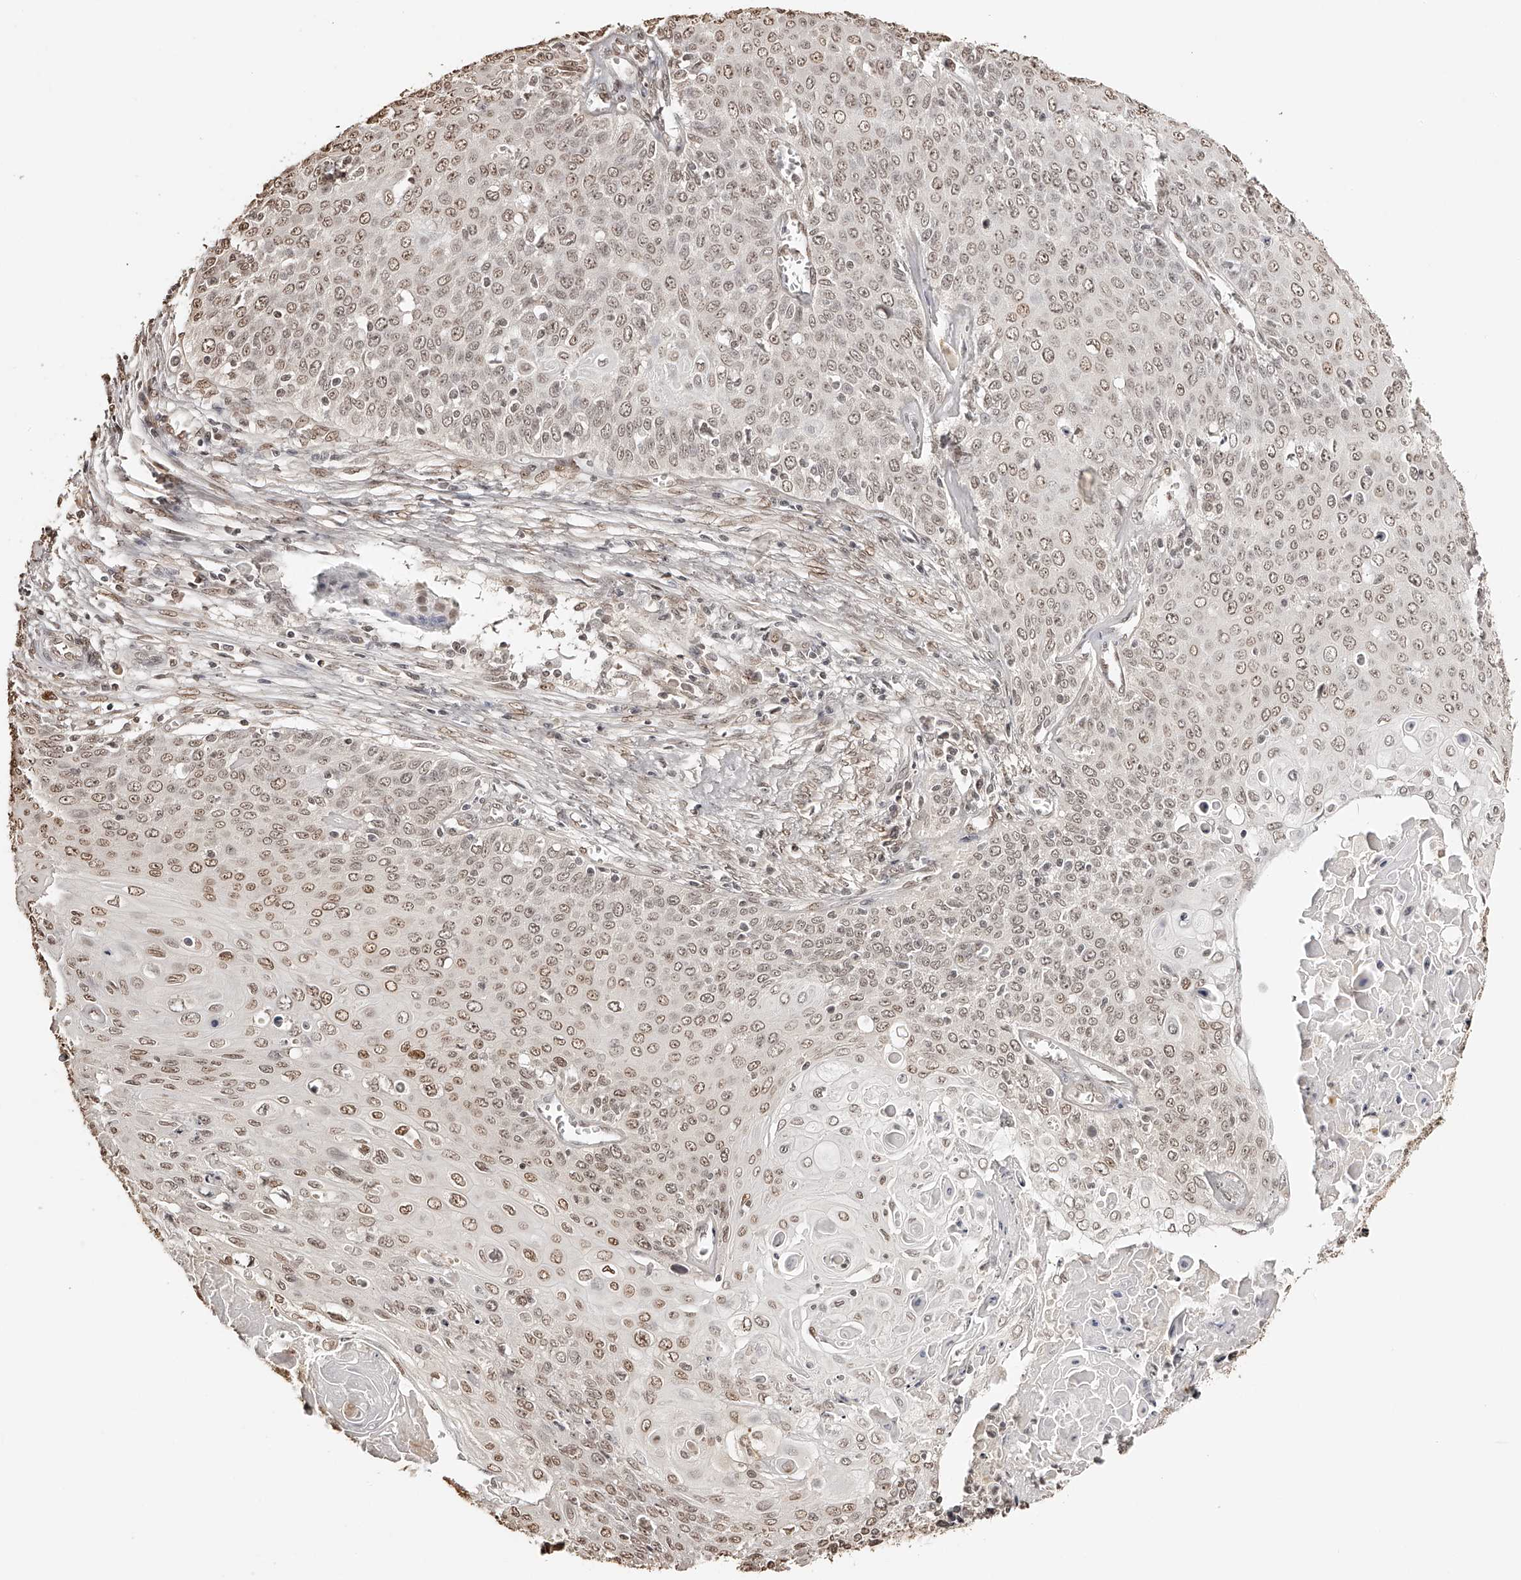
{"staining": {"intensity": "moderate", "quantity": ">75%", "location": "nuclear"}, "tissue": "cervical cancer", "cell_type": "Tumor cells", "image_type": "cancer", "snomed": [{"axis": "morphology", "description": "Squamous cell carcinoma, NOS"}, {"axis": "topography", "description": "Cervix"}], "caption": "Immunohistochemical staining of cervical squamous cell carcinoma shows medium levels of moderate nuclear staining in approximately >75% of tumor cells. The staining was performed using DAB (3,3'-diaminobenzidine) to visualize the protein expression in brown, while the nuclei were stained in blue with hematoxylin (Magnification: 20x).", "gene": "ZNF503", "patient": {"sex": "female", "age": 39}}